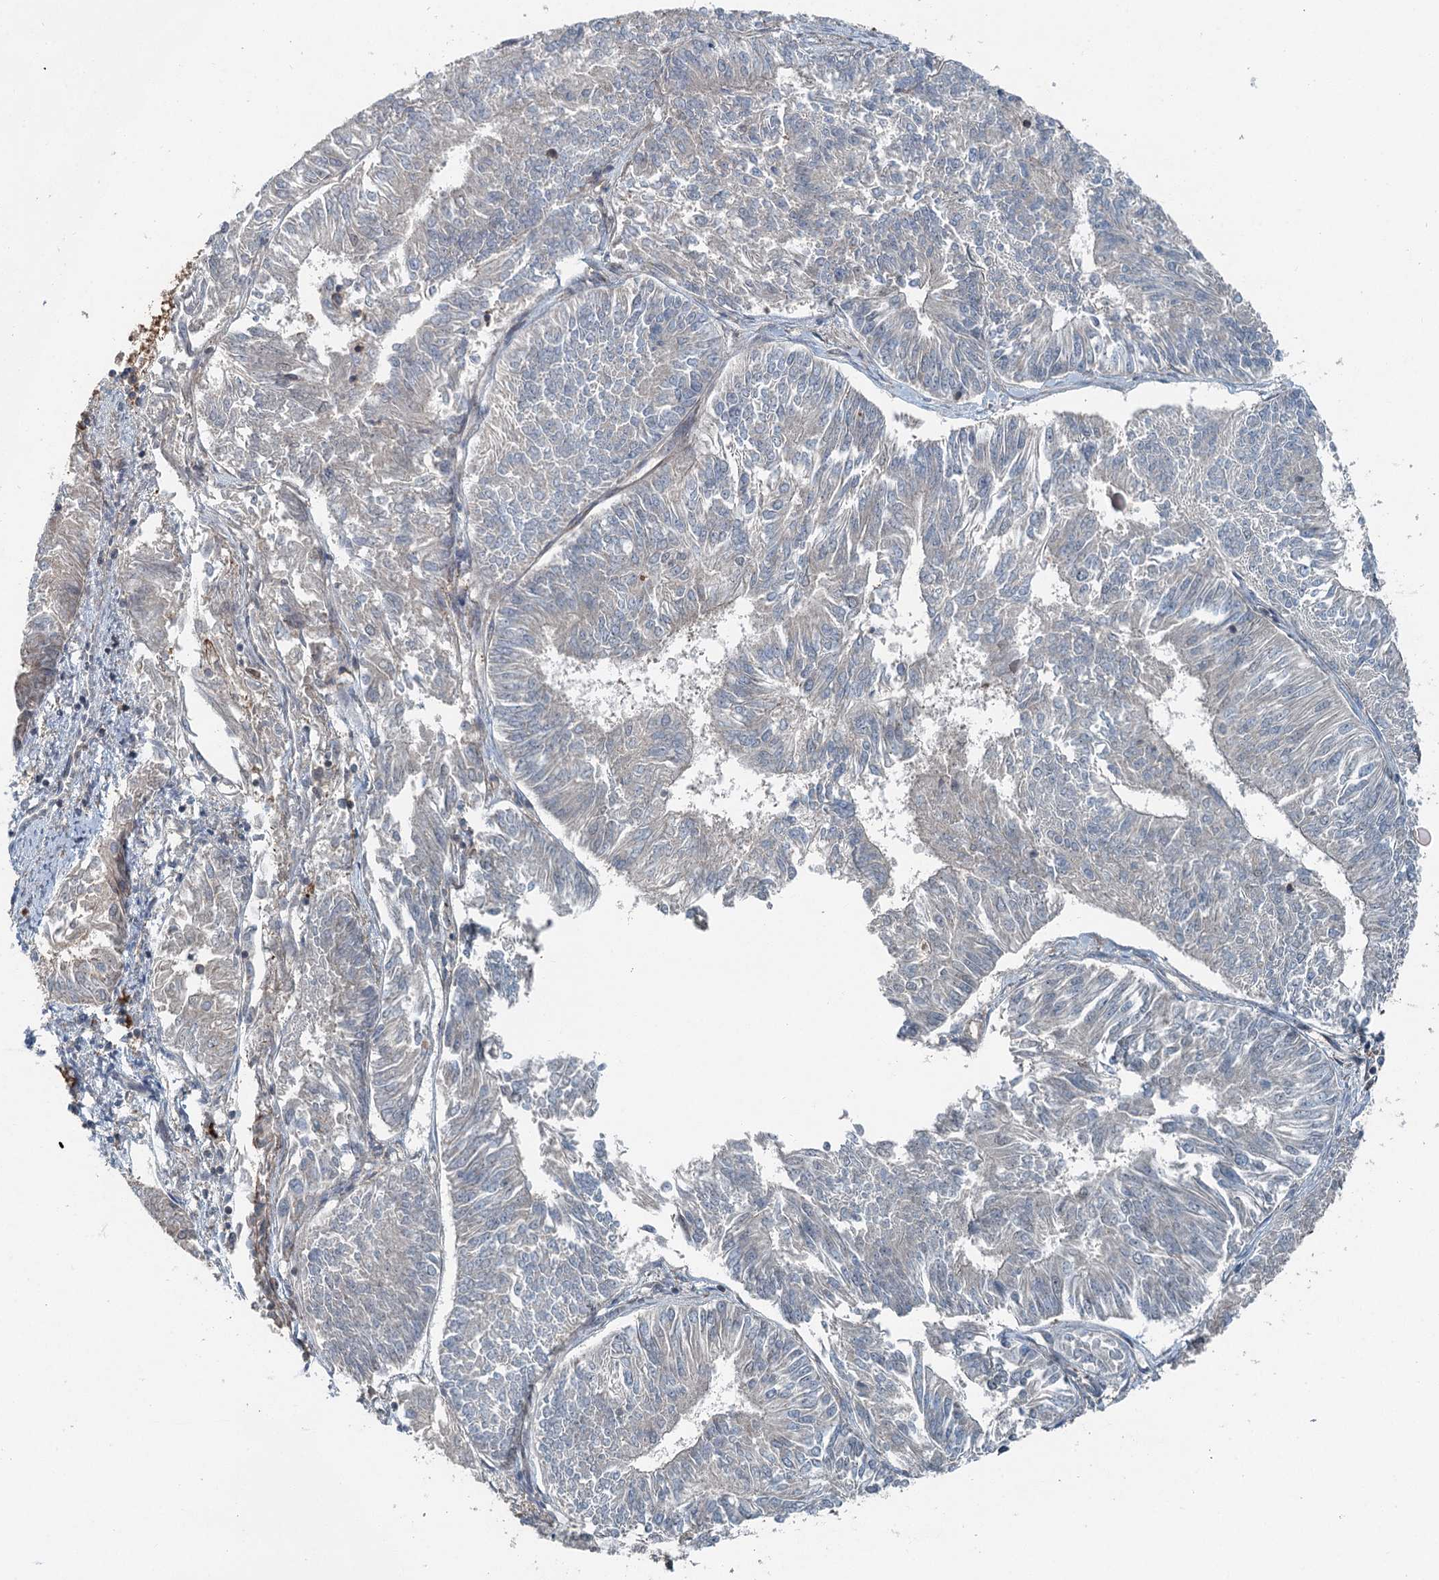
{"staining": {"intensity": "negative", "quantity": "none", "location": "none"}, "tissue": "endometrial cancer", "cell_type": "Tumor cells", "image_type": "cancer", "snomed": [{"axis": "morphology", "description": "Adenocarcinoma, NOS"}, {"axis": "topography", "description": "Endometrium"}], "caption": "Immunohistochemical staining of endometrial cancer shows no significant expression in tumor cells.", "gene": "SKIC3", "patient": {"sex": "female", "age": 58}}